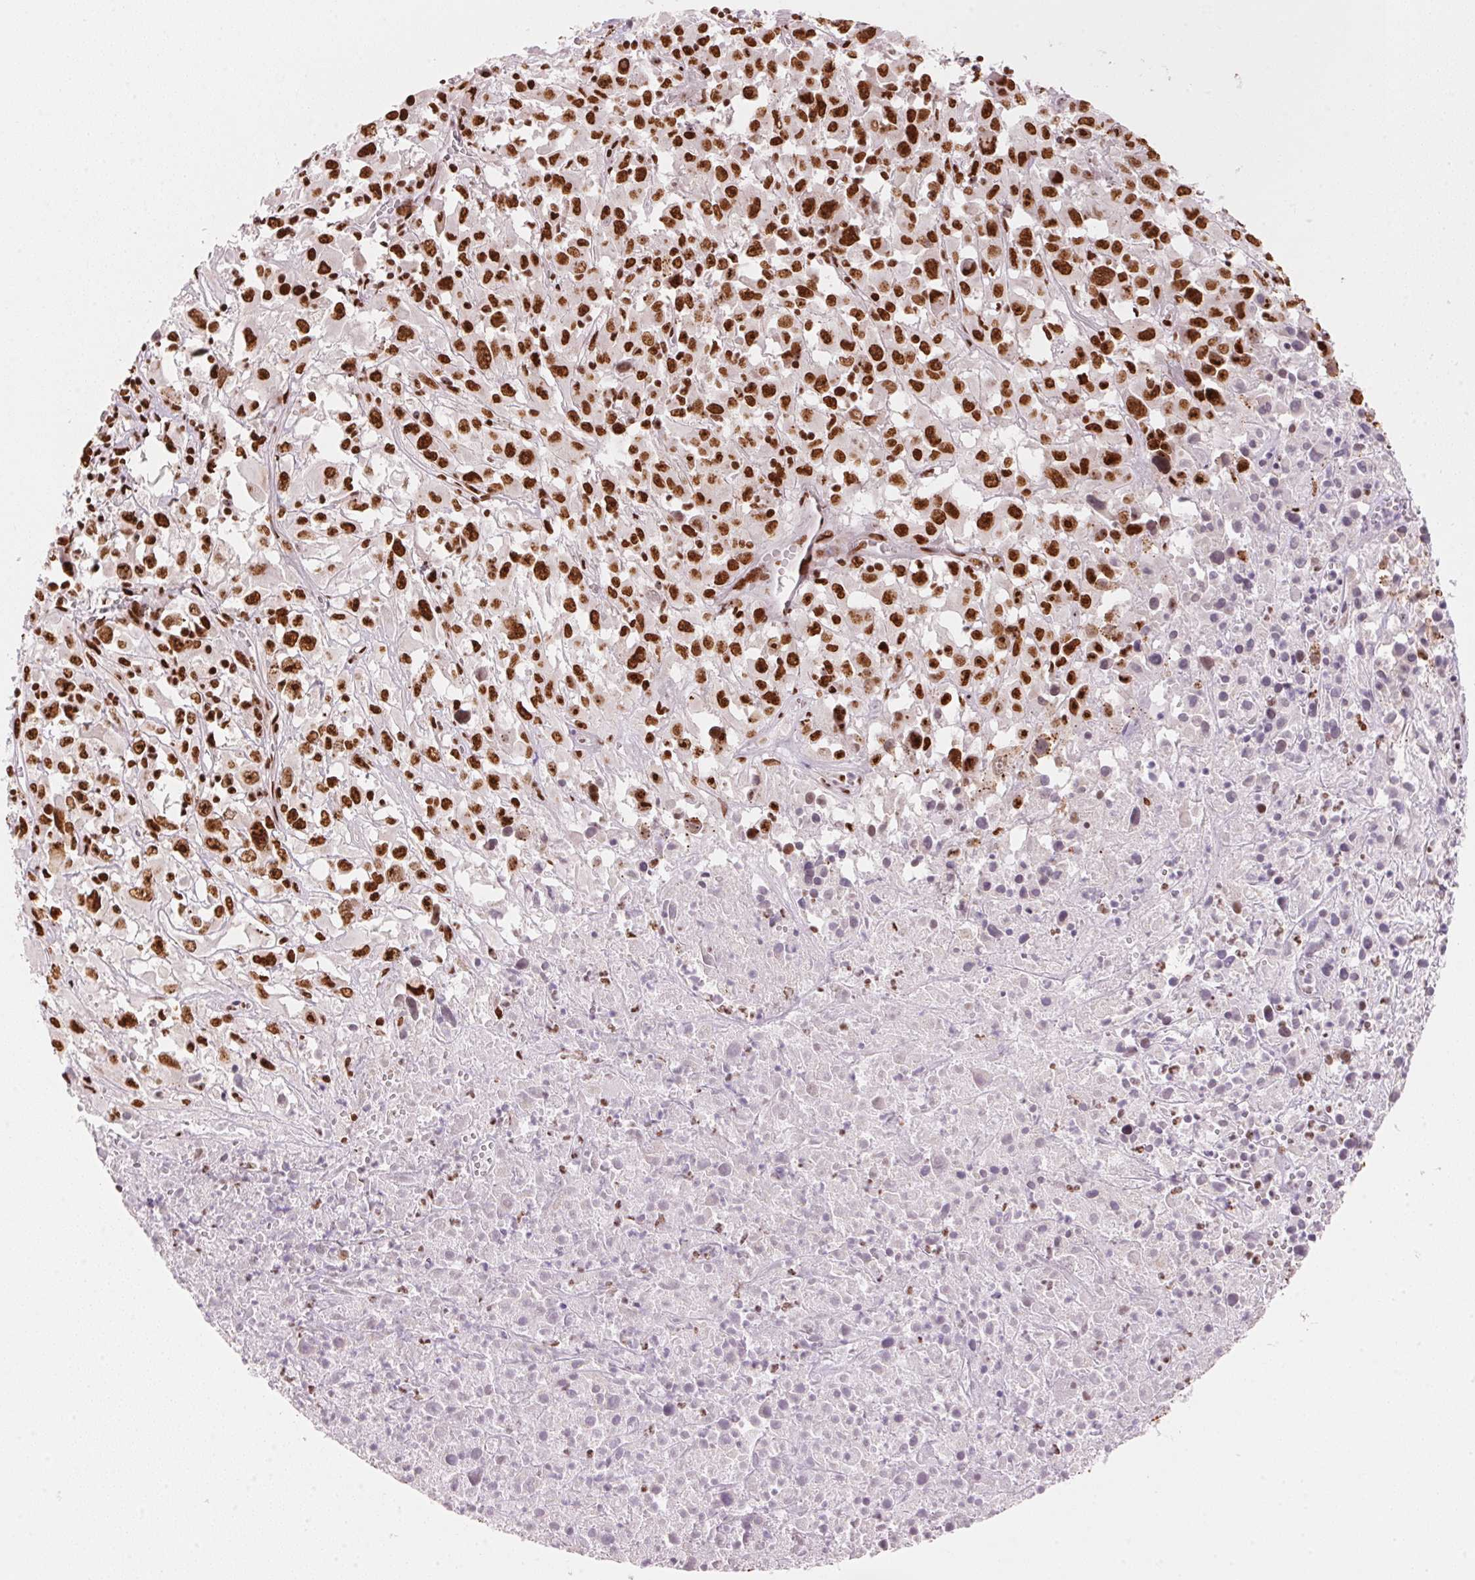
{"staining": {"intensity": "strong", "quantity": "25%-75%", "location": "nuclear"}, "tissue": "melanoma", "cell_type": "Tumor cells", "image_type": "cancer", "snomed": [{"axis": "morphology", "description": "Malignant melanoma, Metastatic site"}, {"axis": "topography", "description": "Soft tissue"}], "caption": "A photomicrograph of human melanoma stained for a protein exhibits strong nuclear brown staining in tumor cells.", "gene": "NXF1", "patient": {"sex": "male", "age": 50}}